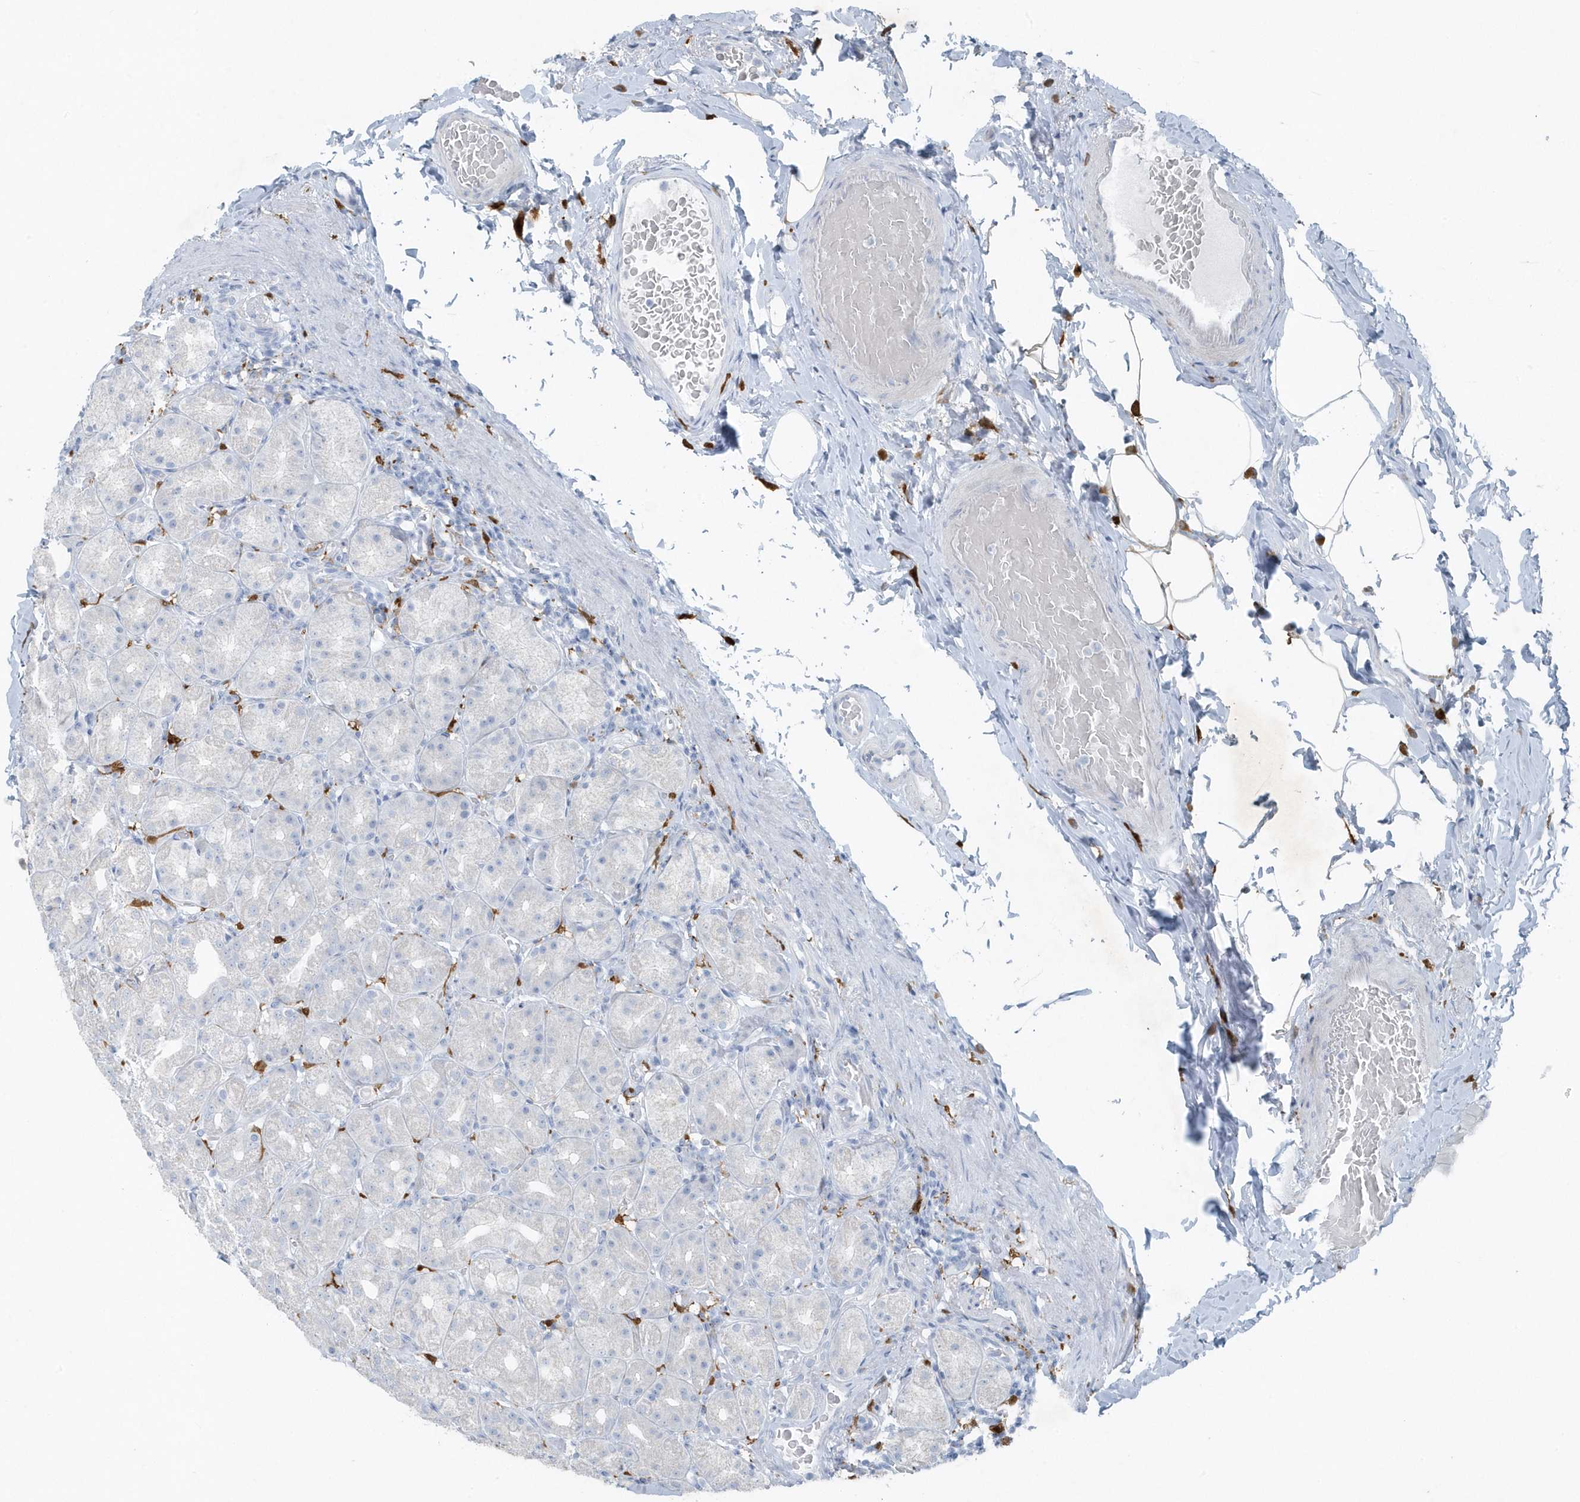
{"staining": {"intensity": "negative", "quantity": "none", "location": "none"}, "tissue": "stomach", "cell_type": "Glandular cells", "image_type": "normal", "snomed": [{"axis": "morphology", "description": "Normal tissue, NOS"}, {"axis": "topography", "description": "Stomach, upper"}], "caption": "Immunohistochemistry (IHC) image of benign stomach stained for a protein (brown), which shows no positivity in glandular cells.", "gene": "FAM98A", "patient": {"sex": "male", "age": 68}}